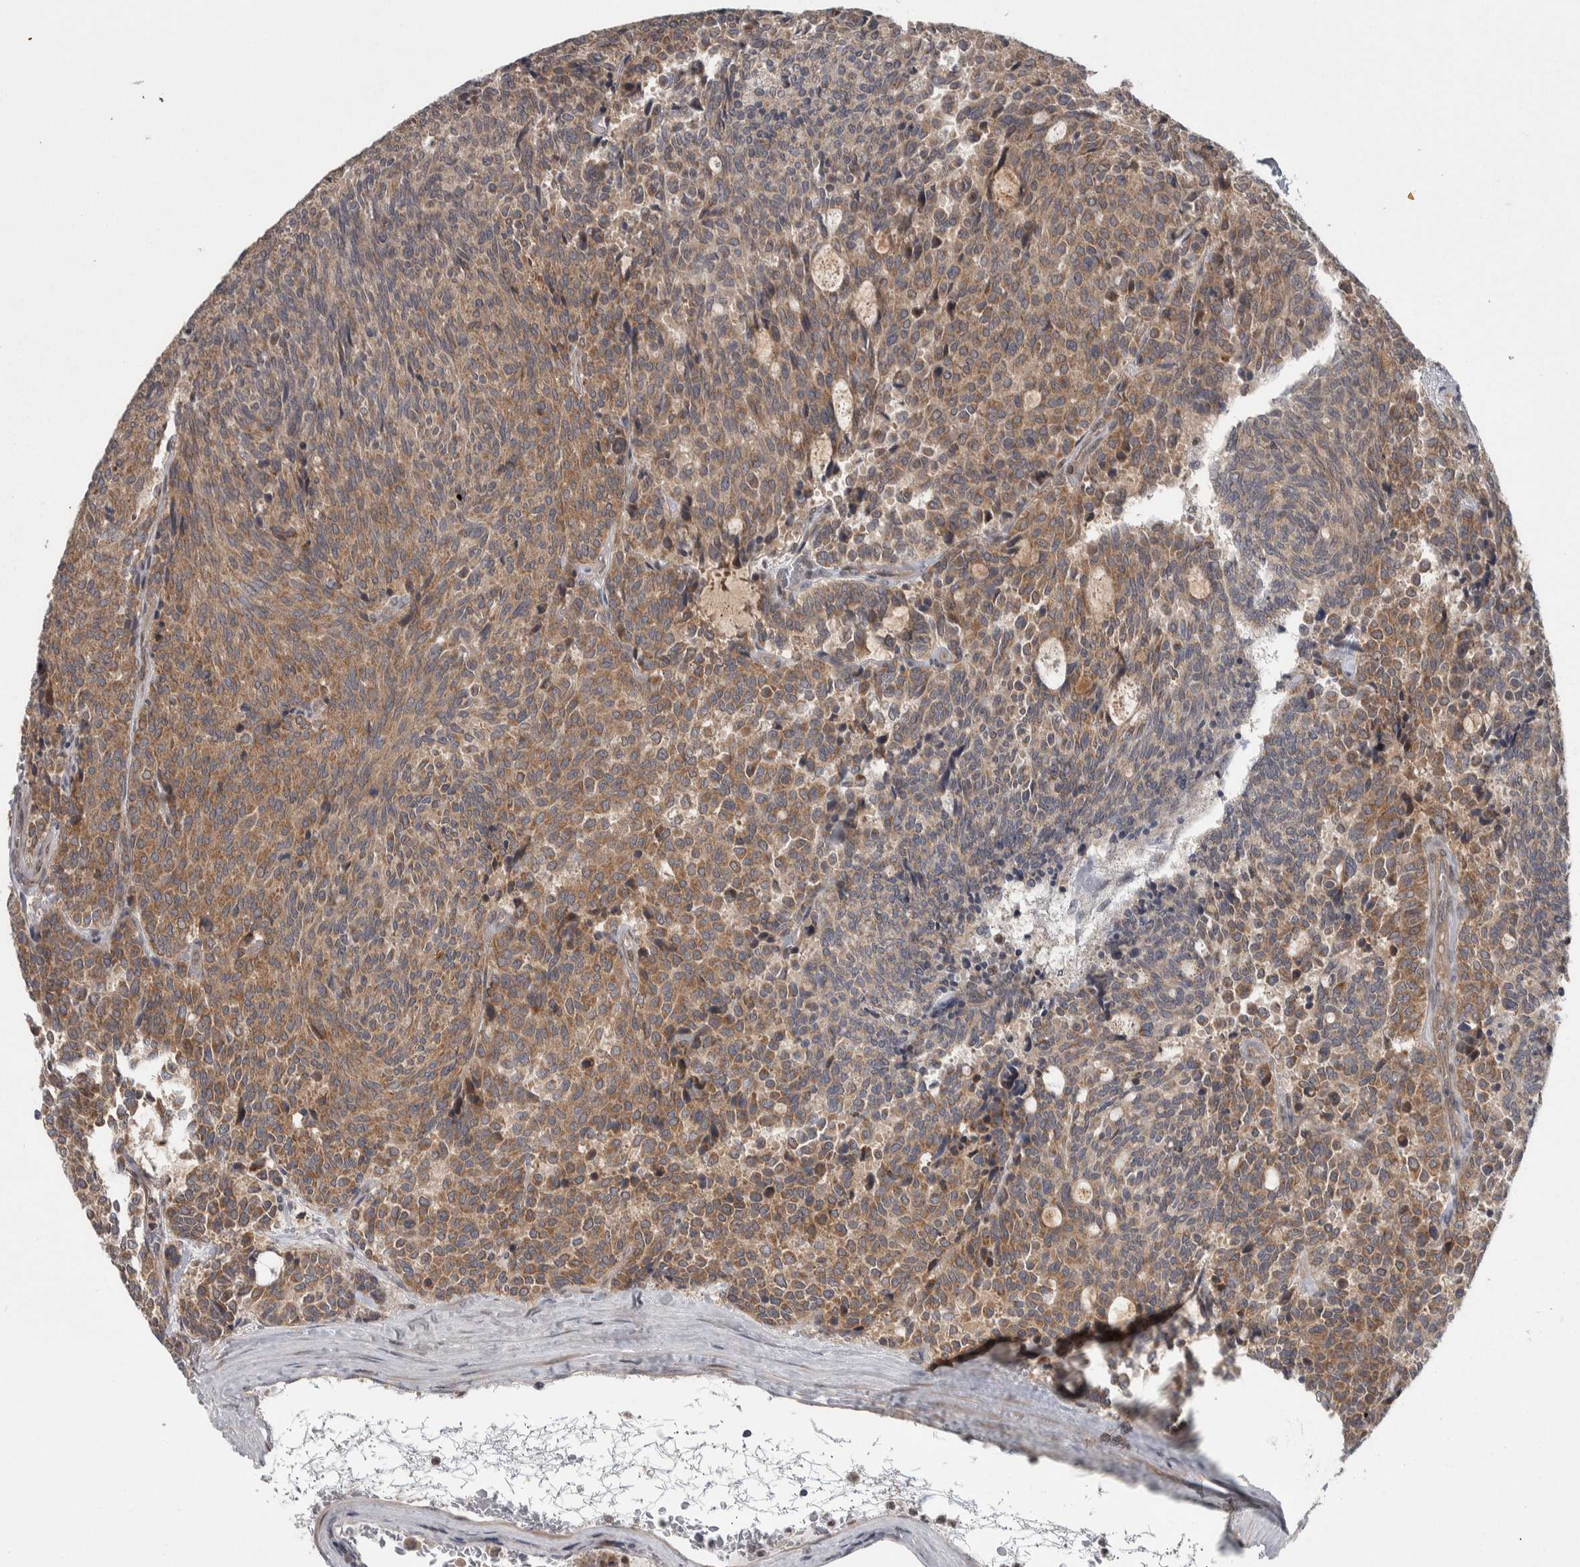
{"staining": {"intensity": "moderate", "quantity": ">75%", "location": "cytoplasmic/membranous"}, "tissue": "carcinoid", "cell_type": "Tumor cells", "image_type": "cancer", "snomed": [{"axis": "morphology", "description": "Carcinoid, malignant, NOS"}, {"axis": "topography", "description": "Pancreas"}], "caption": "This is a micrograph of immunohistochemistry (IHC) staining of carcinoid, which shows moderate positivity in the cytoplasmic/membranous of tumor cells.", "gene": "CWC27", "patient": {"sex": "female", "age": 54}}